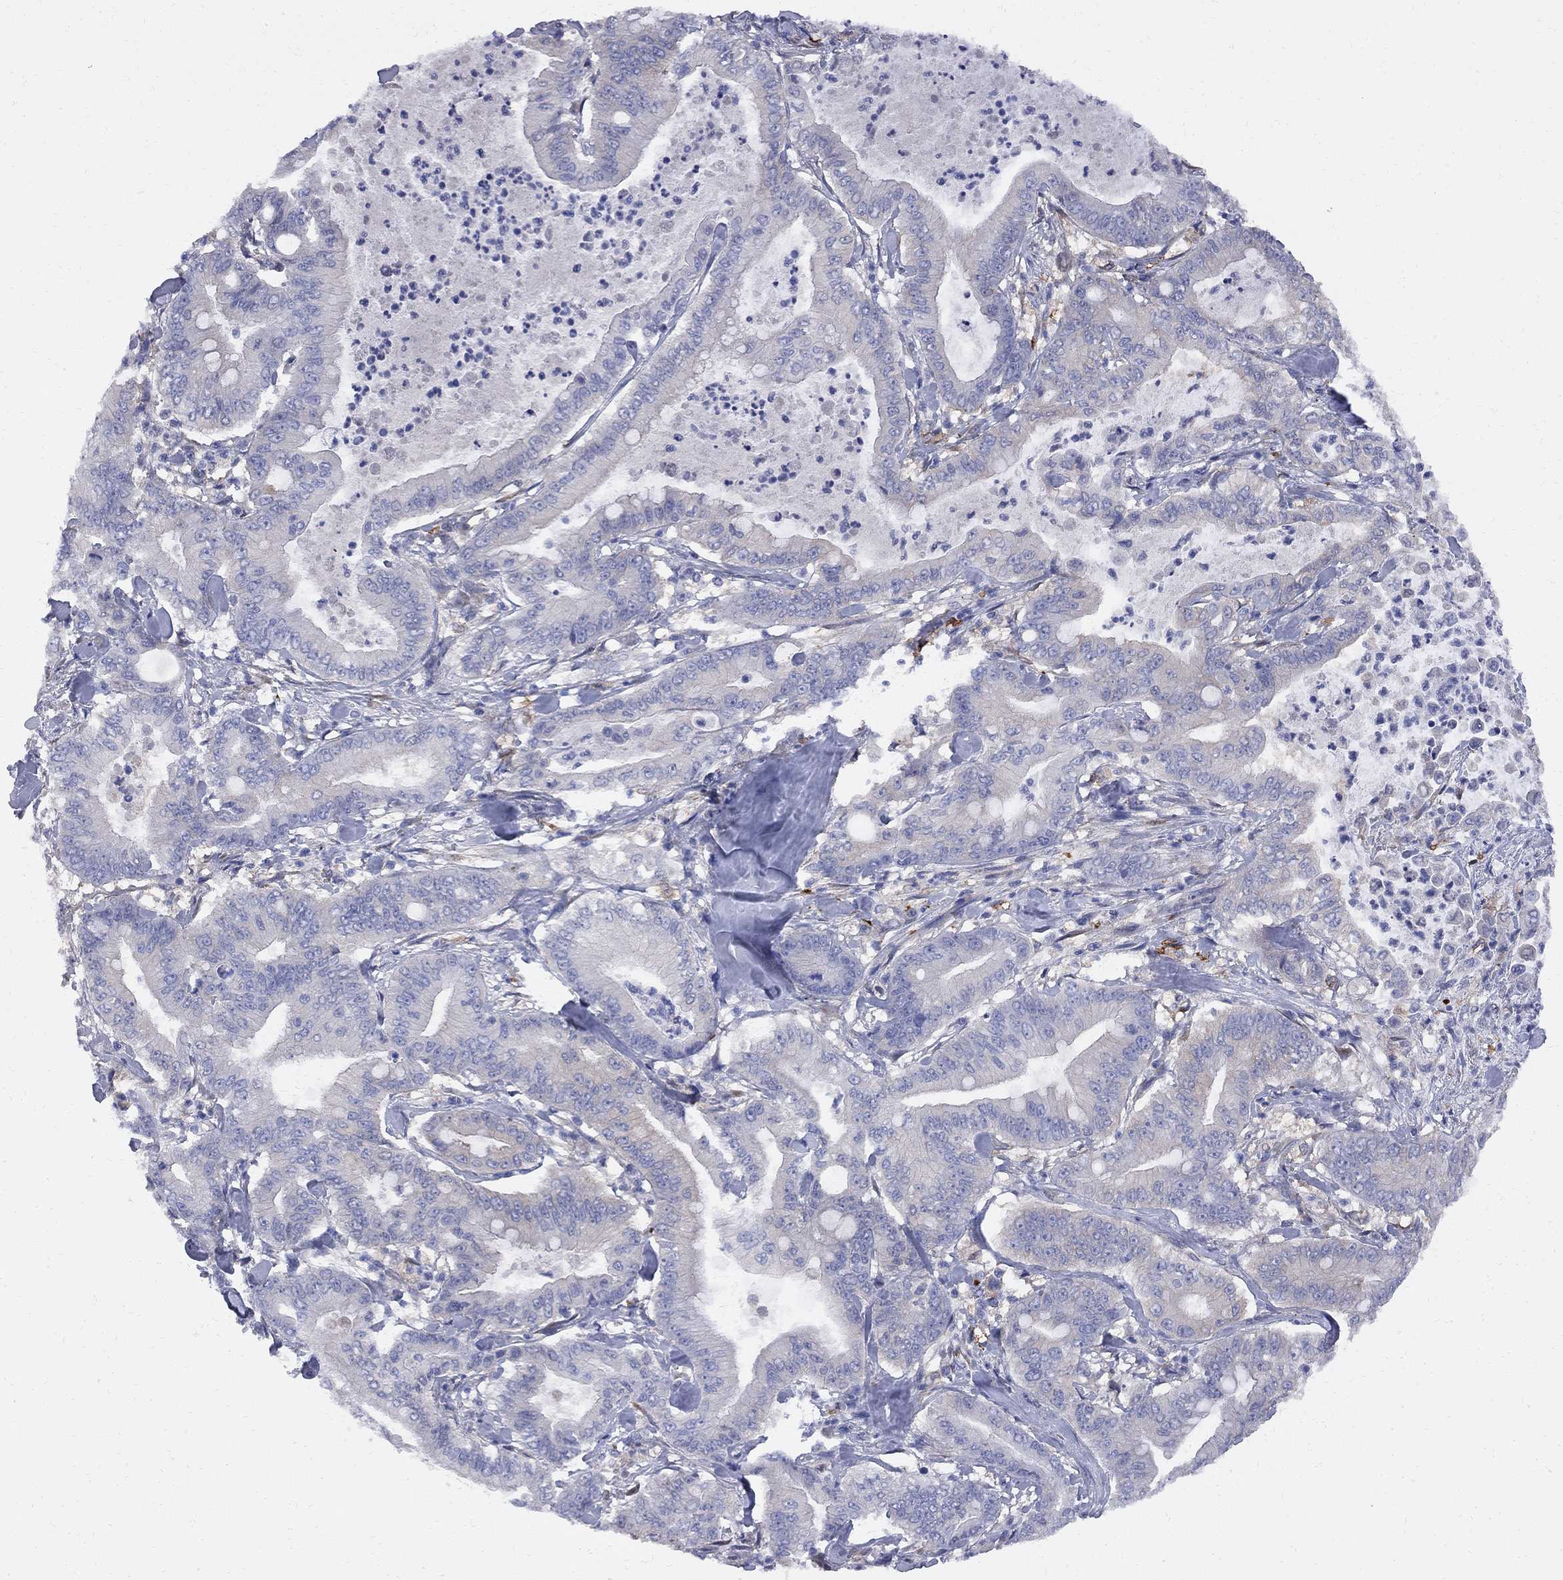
{"staining": {"intensity": "negative", "quantity": "none", "location": "none"}, "tissue": "pancreatic cancer", "cell_type": "Tumor cells", "image_type": "cancer", "snomed": [{"axis": "morphology", "description": "Adenocarcinoma, NOS"}, {"axis": "topography", "description": "Pancreas"}], "caption": "IHC of human pancreatic cancer (adenocarcinoma) demonstrates no expression in tumor cells.", "gene": "MTHFR", "patient": {"sex": "male", "age": 71}}